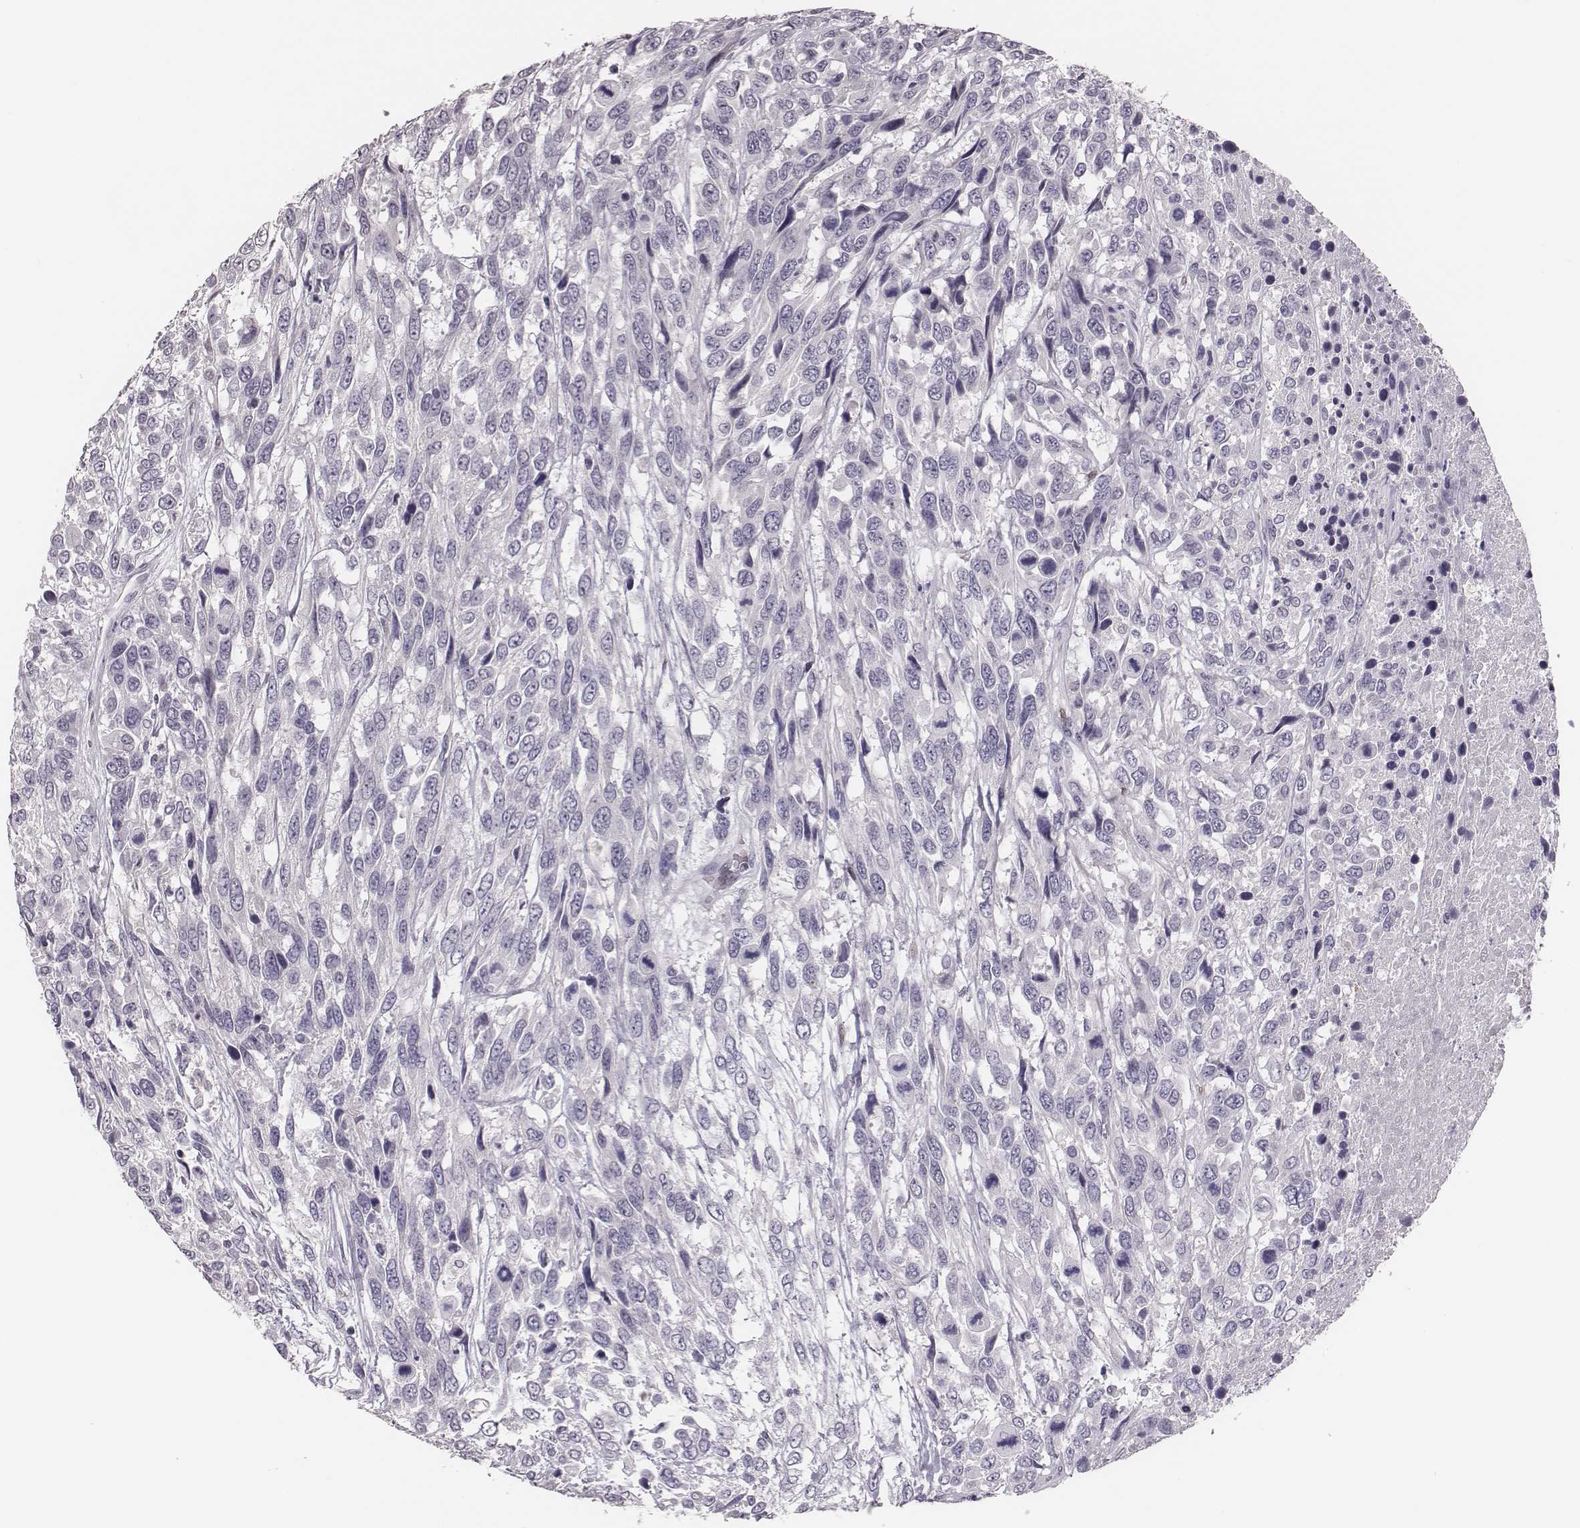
{"staining": {"intensity": "negative", "quantity": "none", "location": "none"}, "tissue": "urothelial cancer", "cell_type": "Tumor cells", "image_type": "cancer", "snomed": [{"axis": "morphology", "description": "Urothelial carcinoma, High grade"}, {"axis": "topography", "description": "Urinary bladder"}], "caption": "Image shows no protein positivity in tumor cells of high-grade urothelial carcinoma tissue. (DAB (3,3'-diaminobenzidine) immunohistochemistry (IHC) visualized using brightfield microscopy, high magnification).", "gene": "ADGRF4", "patient": {"sex": "female", "age": 70}}